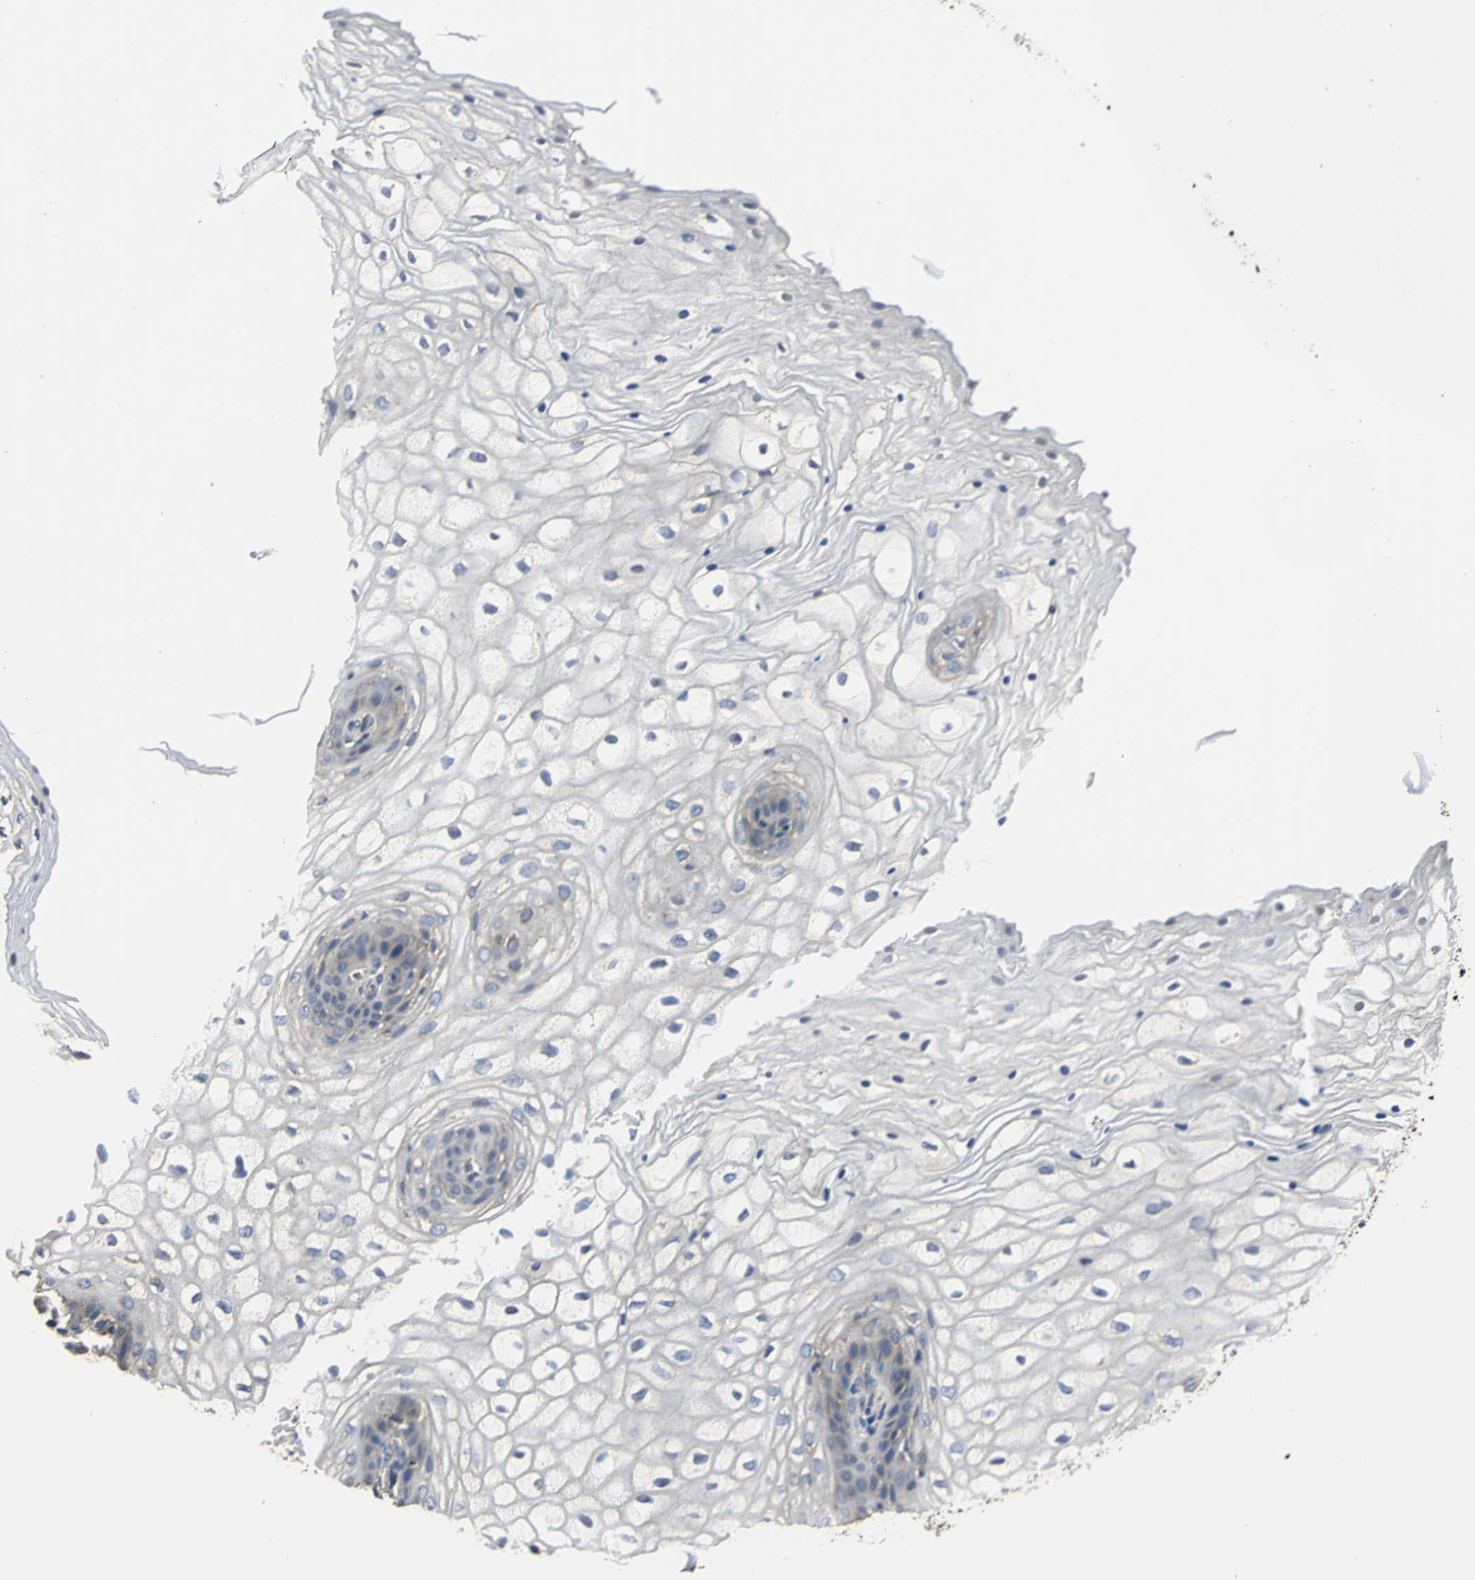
{"staining": {"intensity": "moderate", "quantity": "<25%", "location": "cytoplasmic/membranous"}, "tissue": "vagina", "cell_type": "Squamous epithelial cells", "image_type": "normal", "snomed": [{"axis": "morphology", "description": "Normal tissue, NOS"}, {"axis": "topography", "description": "Vagina"}], "caption": "DAB immunohistochemical staining of unremarkable human vagina displays moderate cytoplasmic/membranous protein staining in about <25% of squamous epithelial cells.", "gene": "IRF3", "patient": {"sex": "female", "age": 34}}